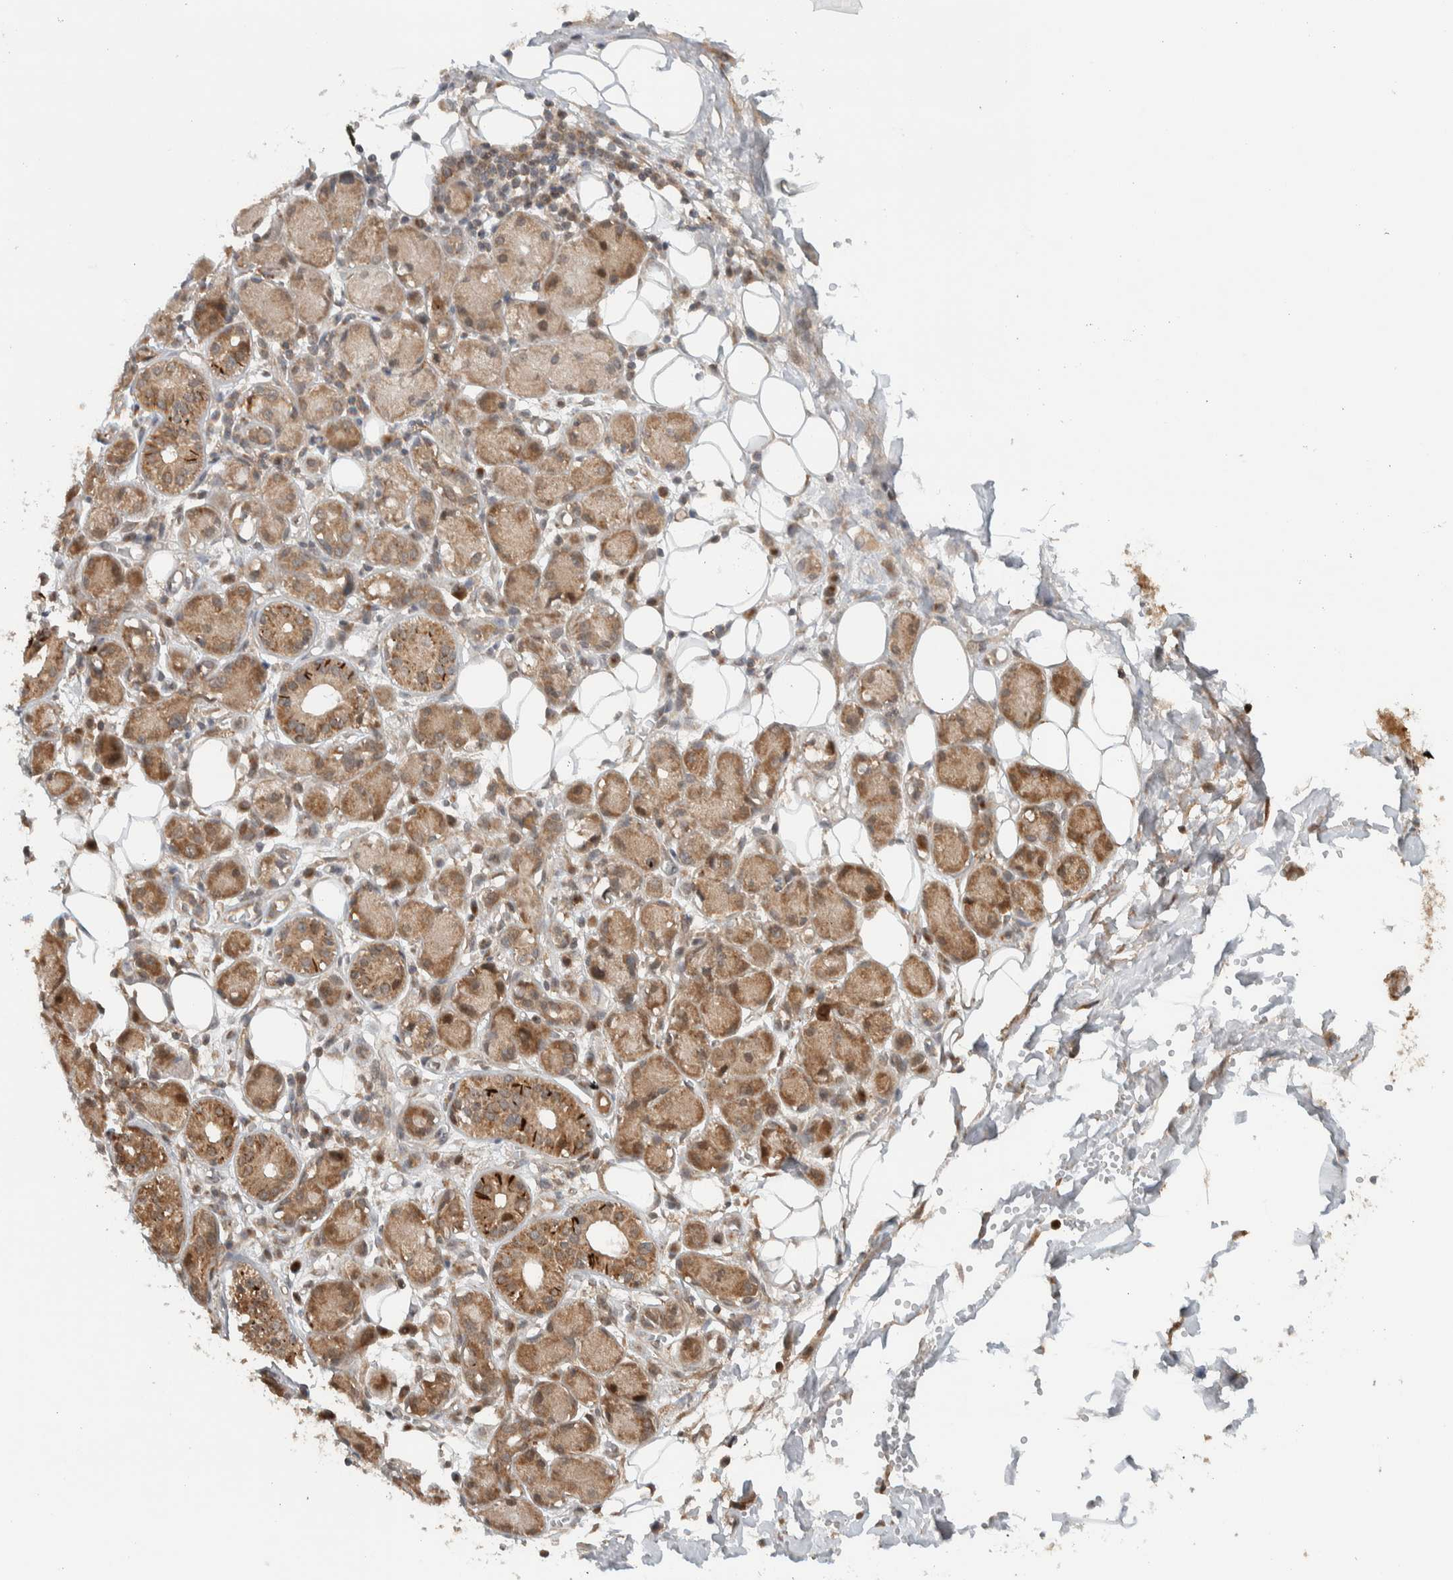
{"staining": {"intensity": "negative", "quantity": "none", "location": "none"}, "tissue": "adipose tissue", "cell_type": "Adipocytes", "image_type": "normal", "snomed": [{"axis": "morphology", "description": "Normal tissue, NOS"}, {"axis": "morphology", "description": "Inflammation, NOS"}, {"axis": "topography", "description": "Vascular tissue"}, {"axis": "topography", "description": "Salivary gland"}], "caption": "IHC micrograph of benign adipose tissue: adipose tissue stained with DAB (3,3'-diaminobenzidine) displays no significant protein expression in adipocytes.", "gene": "KLHL6", "patient": {"sex": "female", "age": 75}}